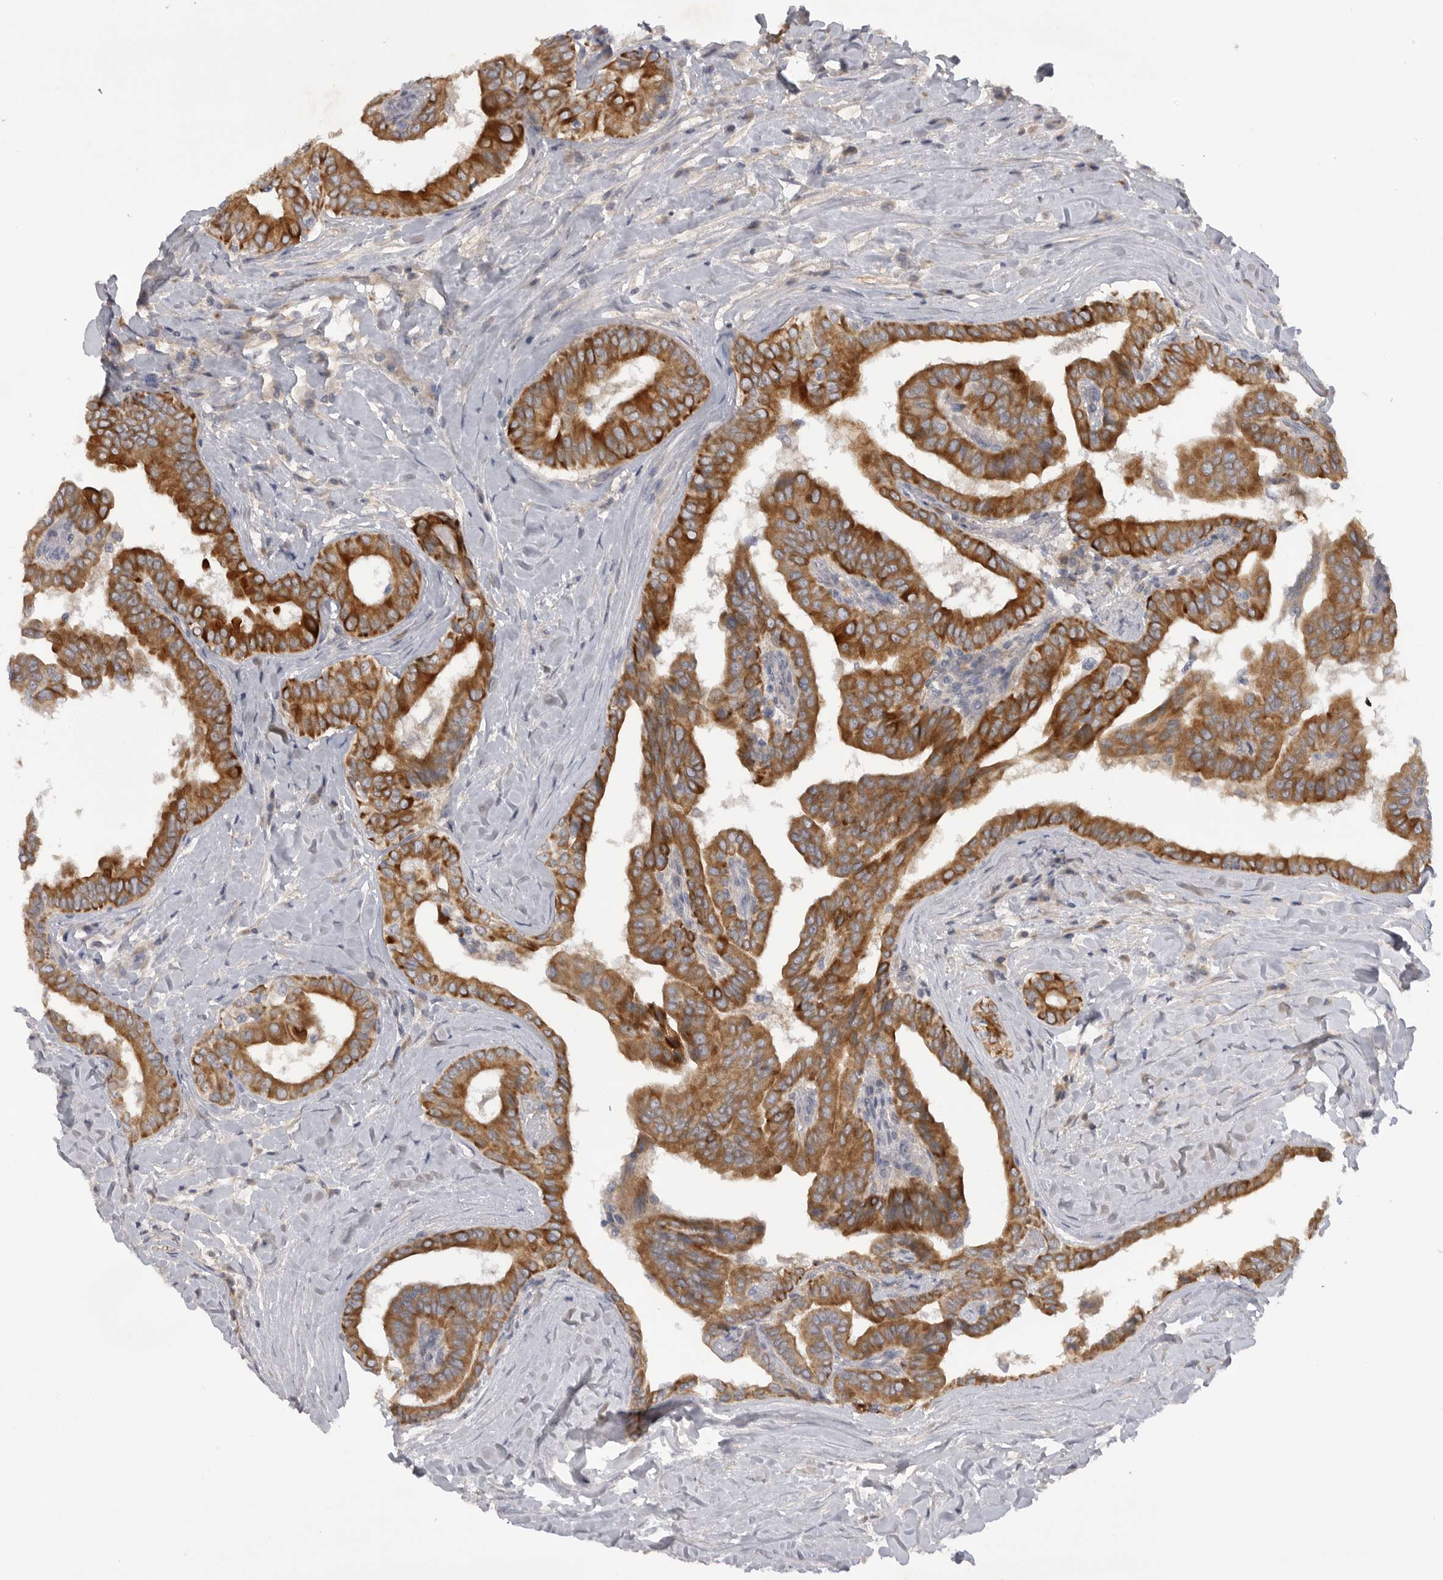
{"staining": {"intensity": "moderate", "quantity": ">75%", "location": "cytoplasmic/membranous"}, "tissue": "thyroid cancer", "cell_type": "Tumor cells", "image_type": "cancer", "snomed": [{"axis": "morphology", "description": "Papillary adenocarcinoma, NOS"}, {"axis": "topography", "description": "Thyroid gland"}], "caption": "Protein staining by immunohistochemistry (IHC) demonstrates moderate cytoplasmic/membranous expression in about >75% of tumor cells in papillary adenocarcinoma (thyroid).", "gene": "DHDDS", "patient": {"sex": "male", "age": 33}}